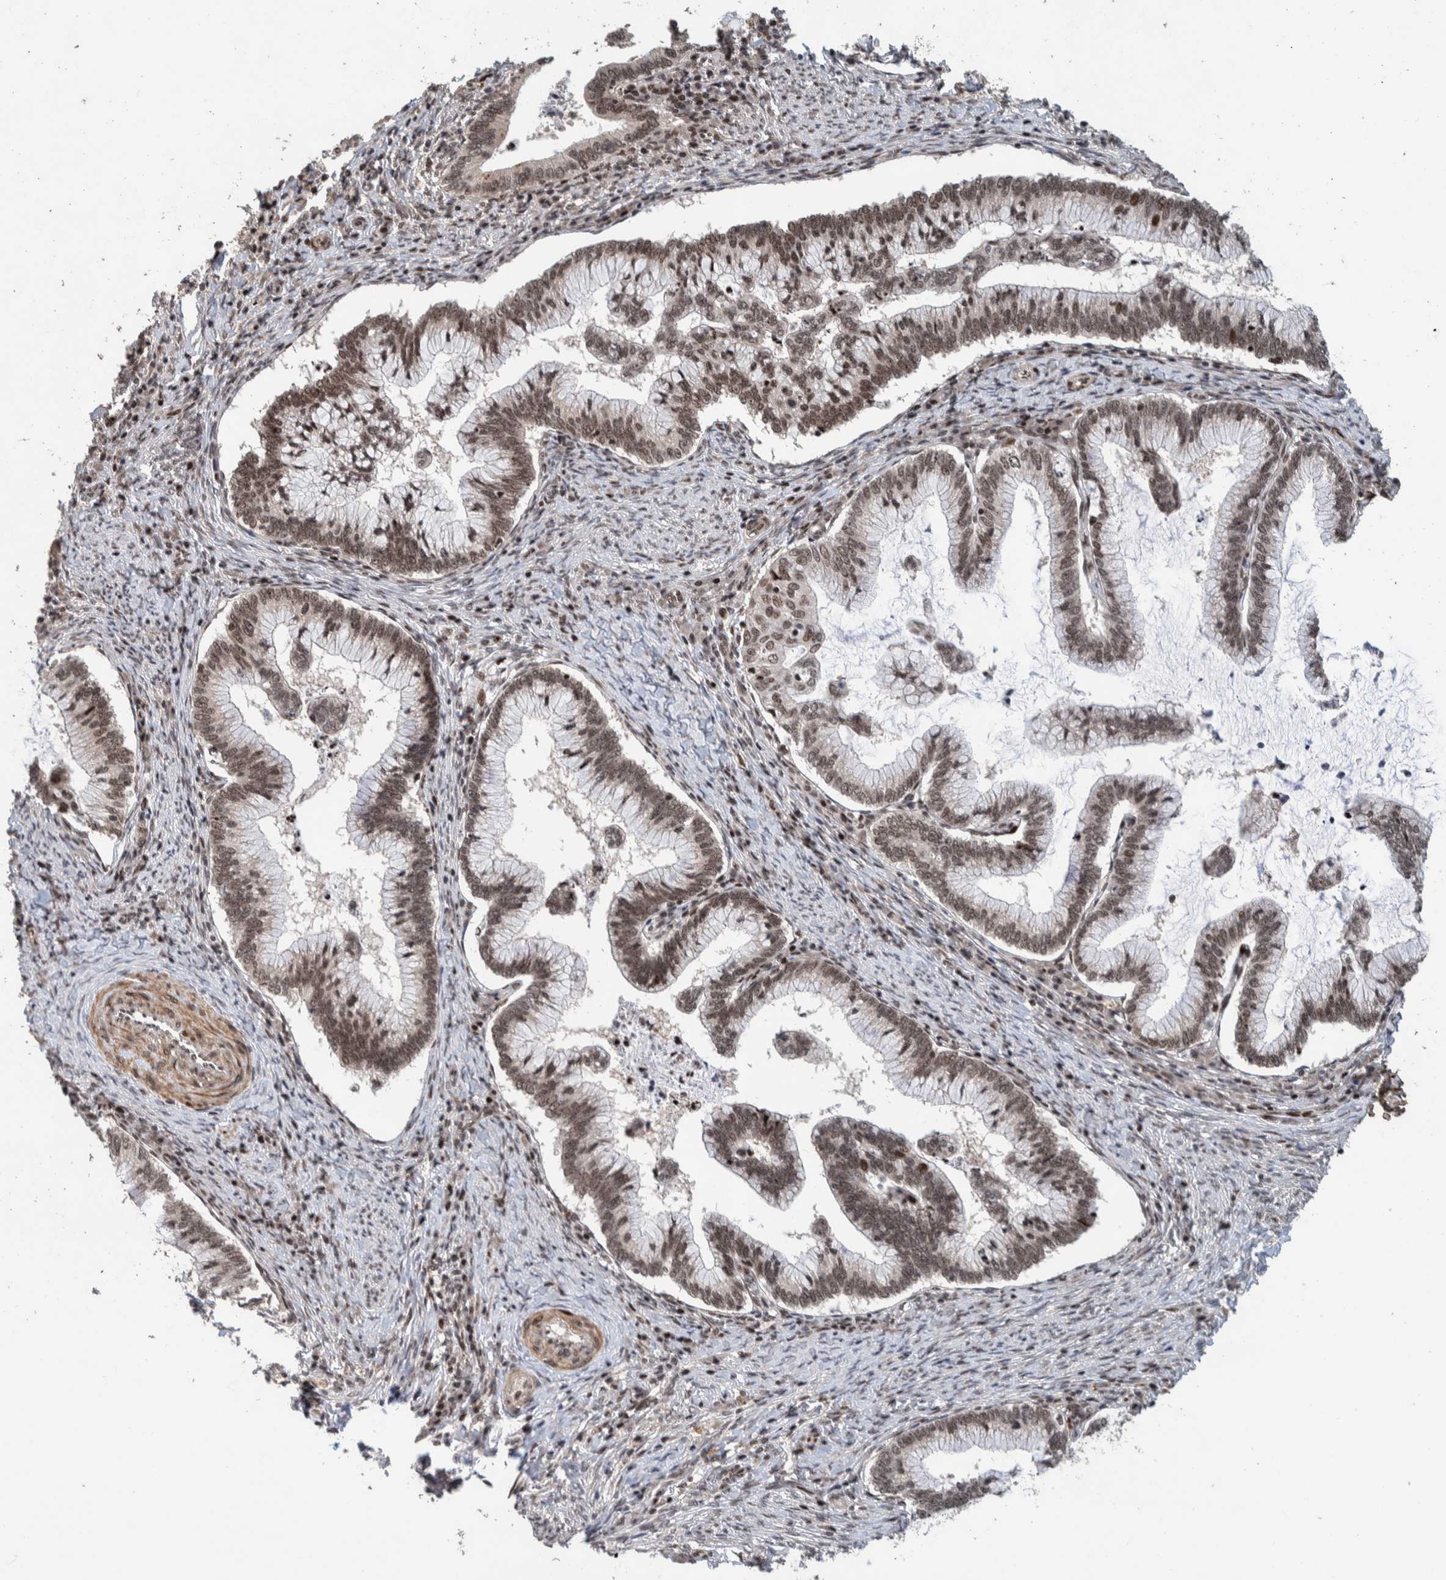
{"staining": {"intensity": "moderate", "quantity": "25%-75%", "location": "nuclear"}, "tissue": "cervical cancer", "cell_type": "Tumor cells", "image_type": "cancer", "snomed": [{"axis": "morphology", "description": "Adenocarcinoma, NOS"}, {"axis": "topography", "description": "Cervix"}], "caption": "The image displays immunohistochemical staining of cervical adenocarcinoma. There is moderate nuclear expression is seen in approximately 25%-75% of tumor cells. (IHC, brightfield microscopy, high magnification).", "gene": "CHD4", "patient": {"sex": "female", "age": 36}}